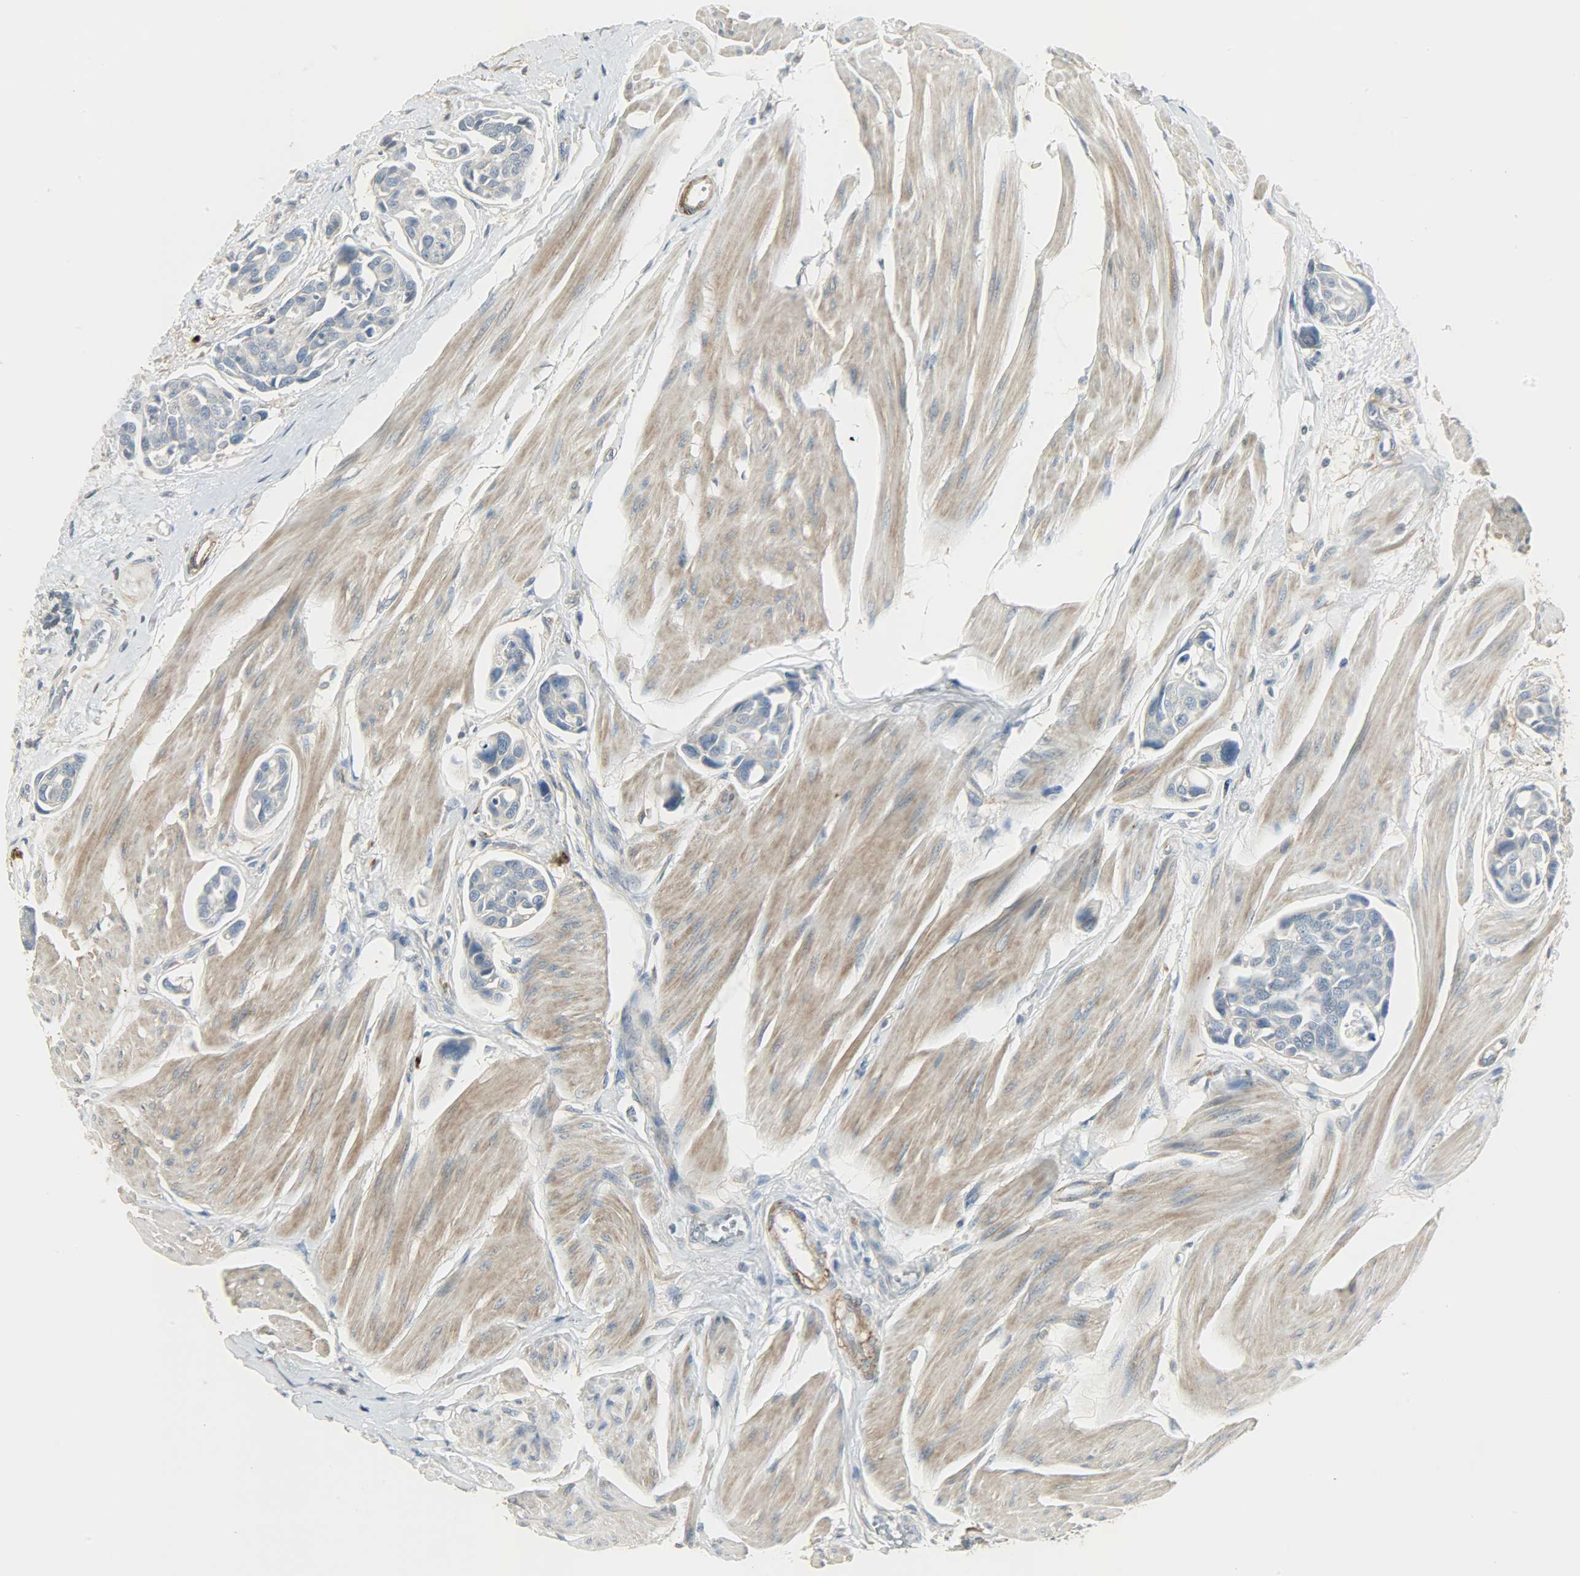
{"staining": {"intensity": "negative", "quantity": "none", "location": "none"}, "tissue": "urothelial cancer", "cell_type": "Tumor cells", "image_type": "cancer", "snomed": [{"axis": "morphology", "description": "Urothelial carcinoma, High grade"}, {"axis": "topography", "description": "Urinary bladder"}], "caption": "High power microscopy histopathology image of an immunohistochemistry (IHC) photomicrograph of urothelial cancer, revealing no significant staining in tumor cells.", "gene": "ENPEP", "patient": {"sex": "male", "age": 78}}